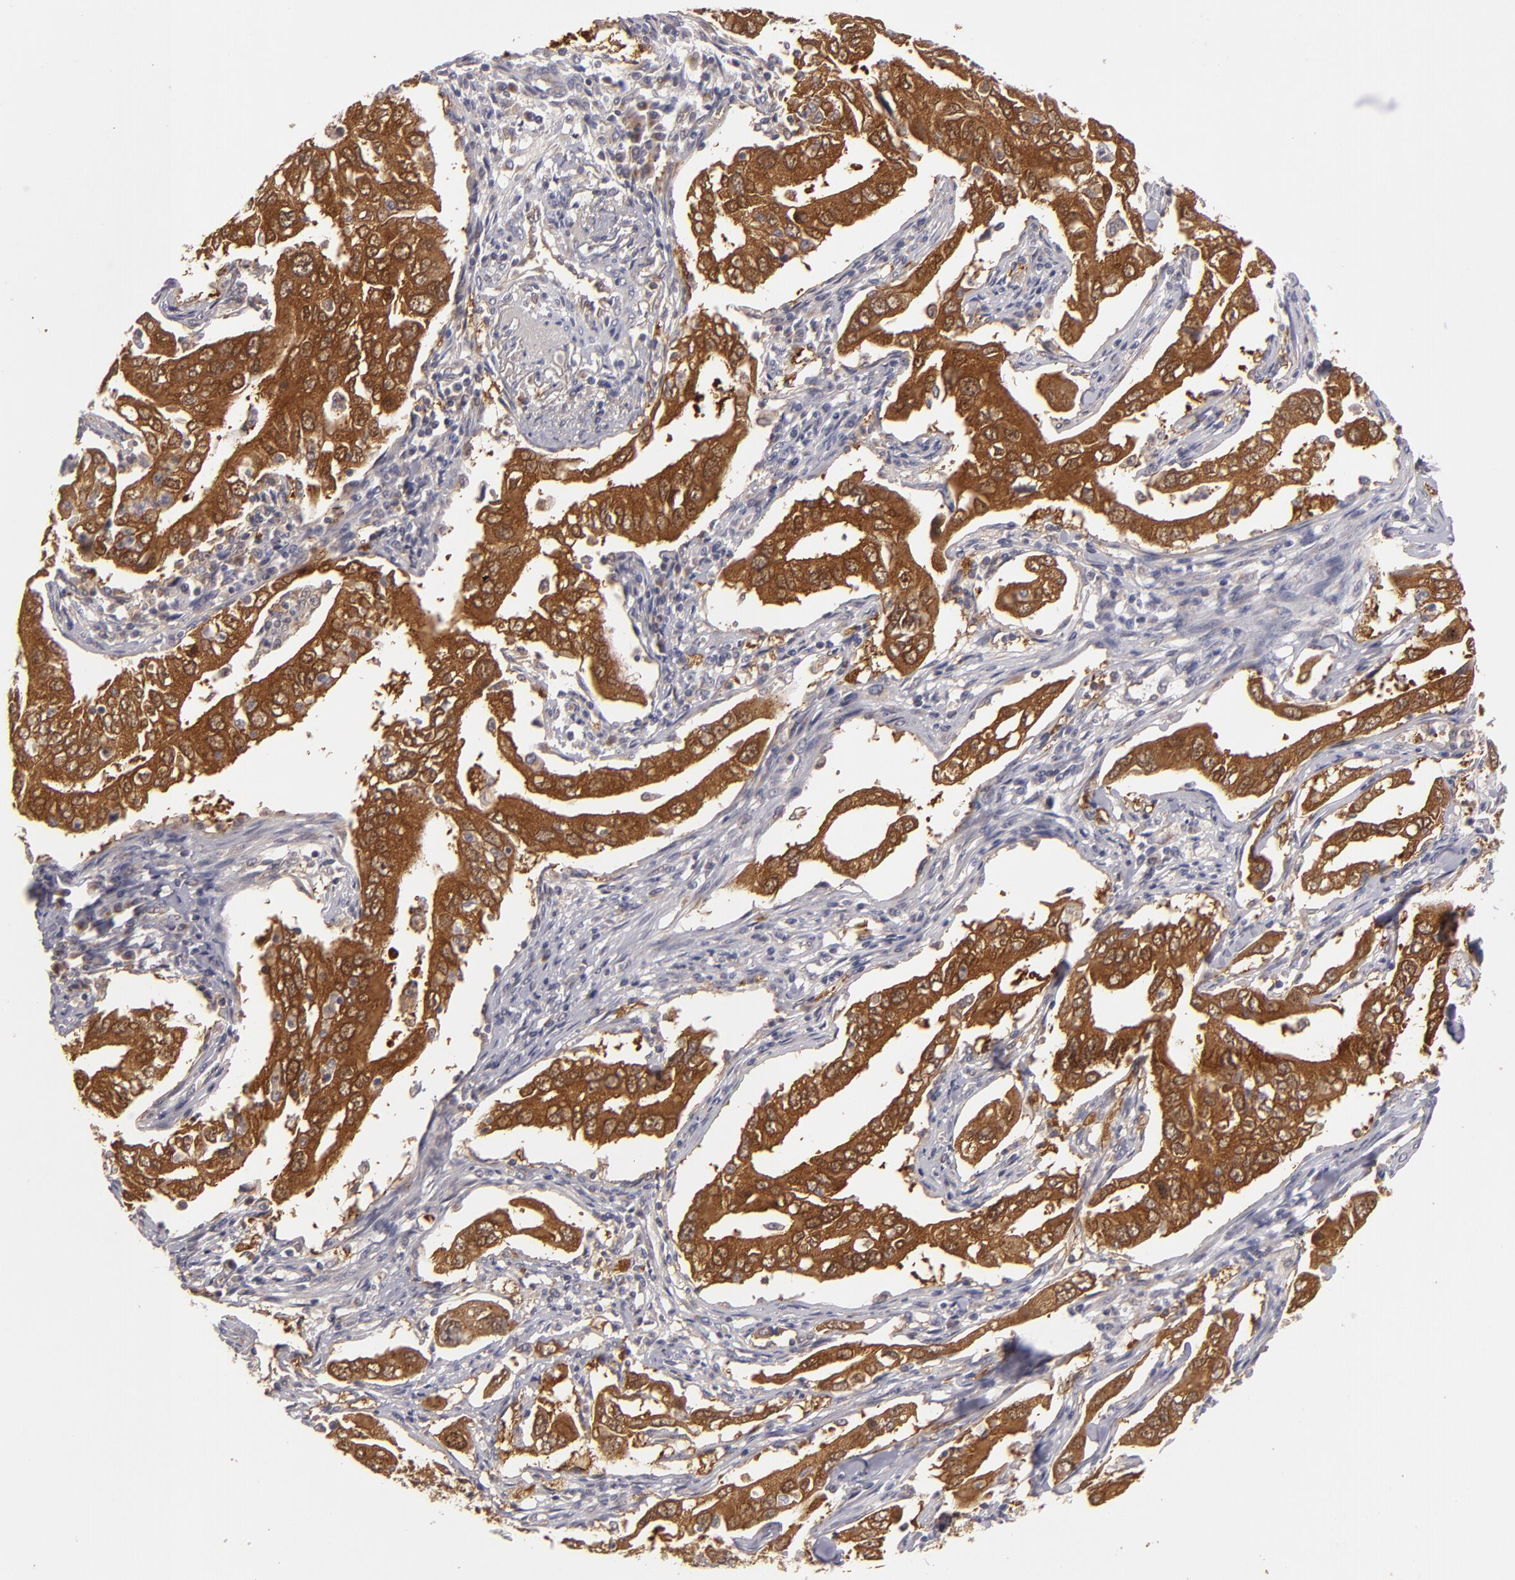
{"staining": {"intensity": "strong", "quantity": ">75%", "location": "cytoplasmic/membranous"}, "tissue": "lung cancer", "cell_type": "Tumor cells", "image_type": "cancer", "snomed": [{"axis": "morphology", "description": "Adenocarcinoma, NOS"}, {"axis": "topography", "description": "Lung"}], "caption": "Adenocarcinoma (lung) stained with a protein marker displays strong staining in tumor cells.", "gene": "SH2D4A", "patient": {"sex": "male", "age": 48}}